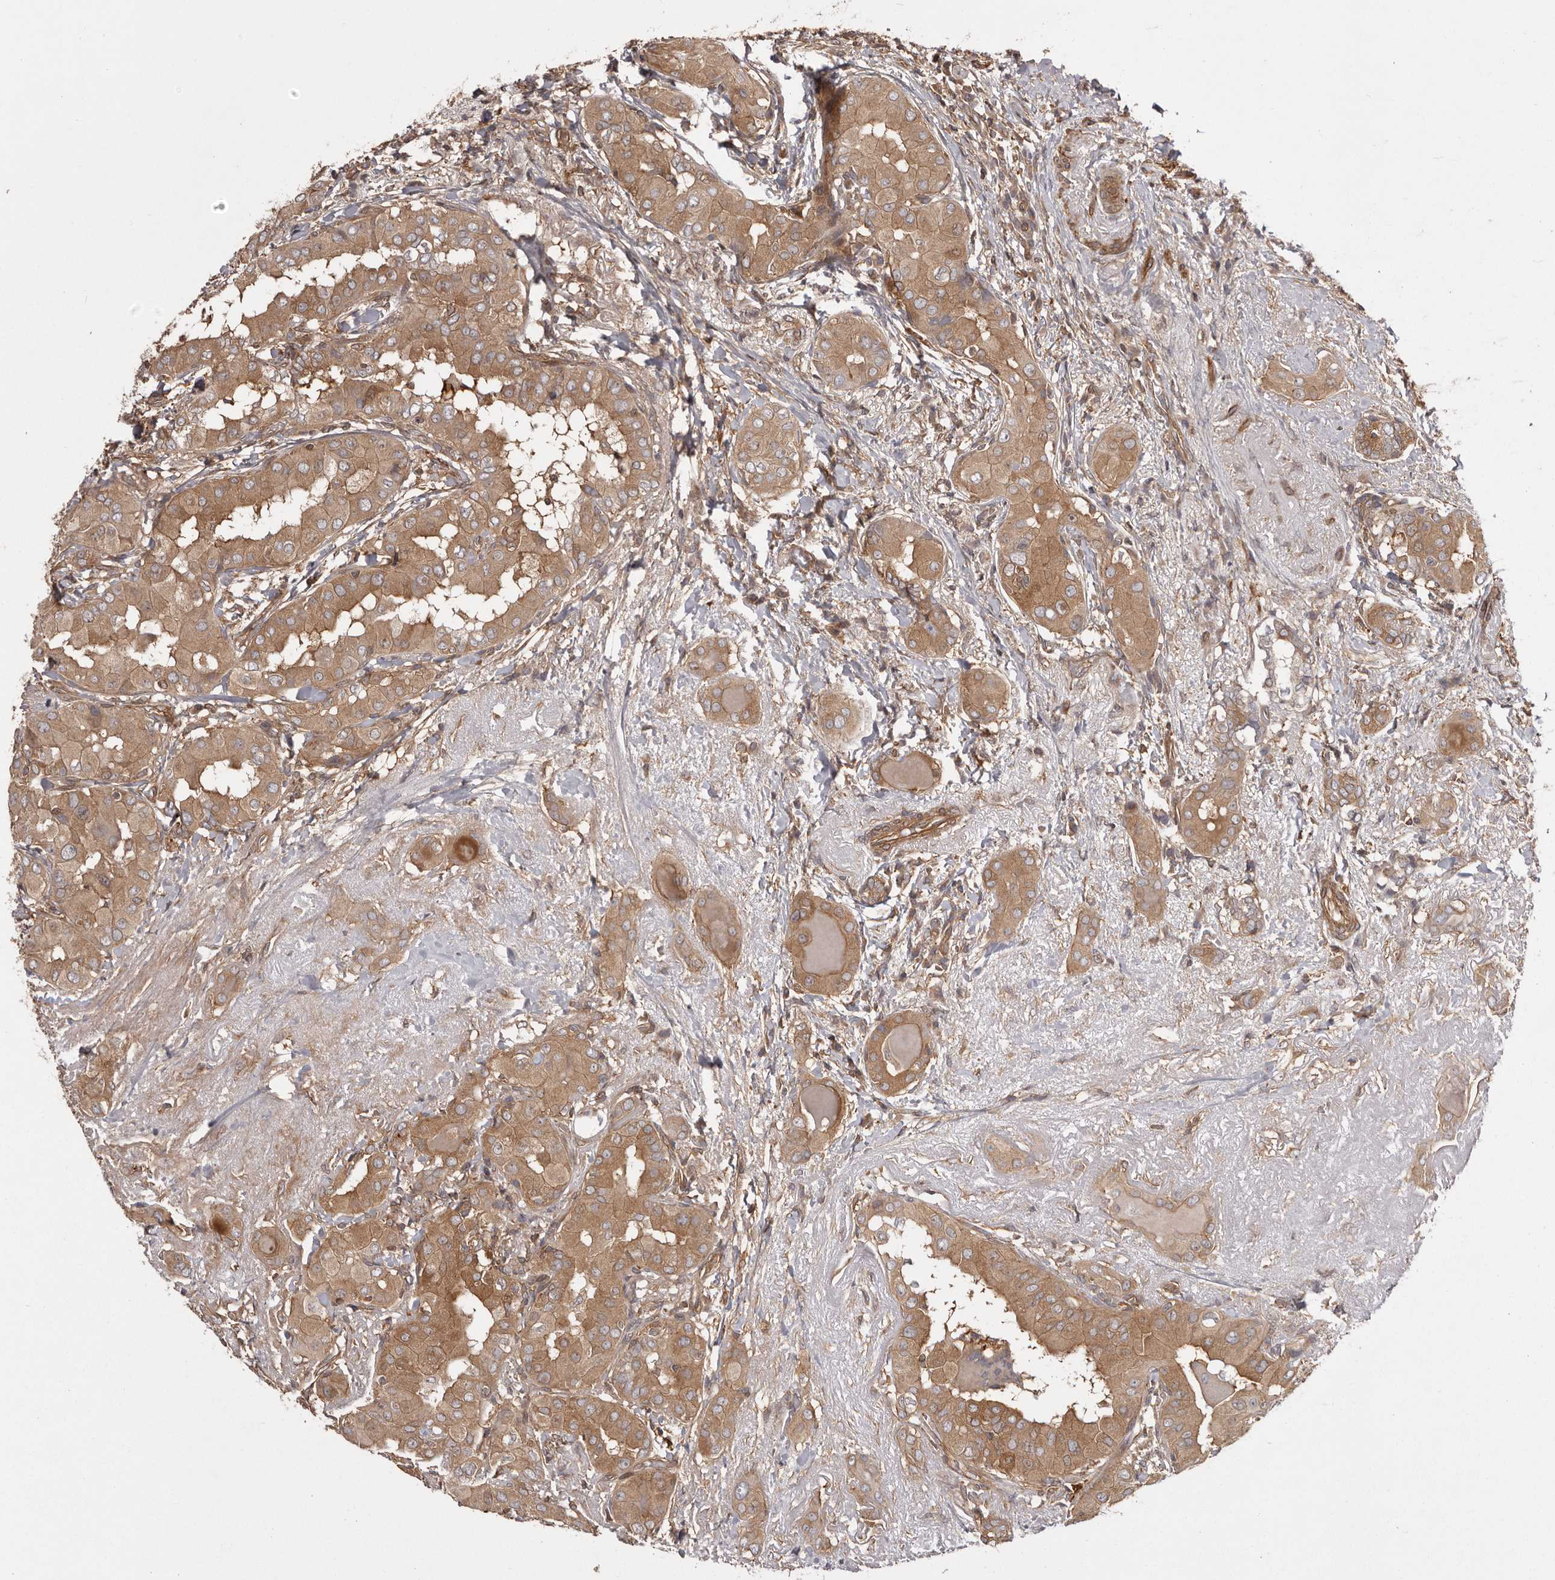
{"staining": {"intensity": "moderate", "quantity": ">75%", "location": "cytoplasmic/membranous"}, "tissue": "thyroid cancer", "cell_type": "Tumor cells", "image_type": "cancer", "snomed": [{"axis": "morphology", "description": "Papillary adenocarcinoma, NOS"}, {"axis": "topography", "description": "Thyroid gland"}], "caption": "Immunohistochemical staining of thyroid cancer (papillary adenocarcinoma) exhibits medium levels of moderate cytoplasmic/membranous protein expression in approximately >75% of tumor cells. Ihc stains the protein of interest in brown and the nuclei are stained blue.", "gene": "NFKBIA", "patient": {"sex": "male", "age": 33}}